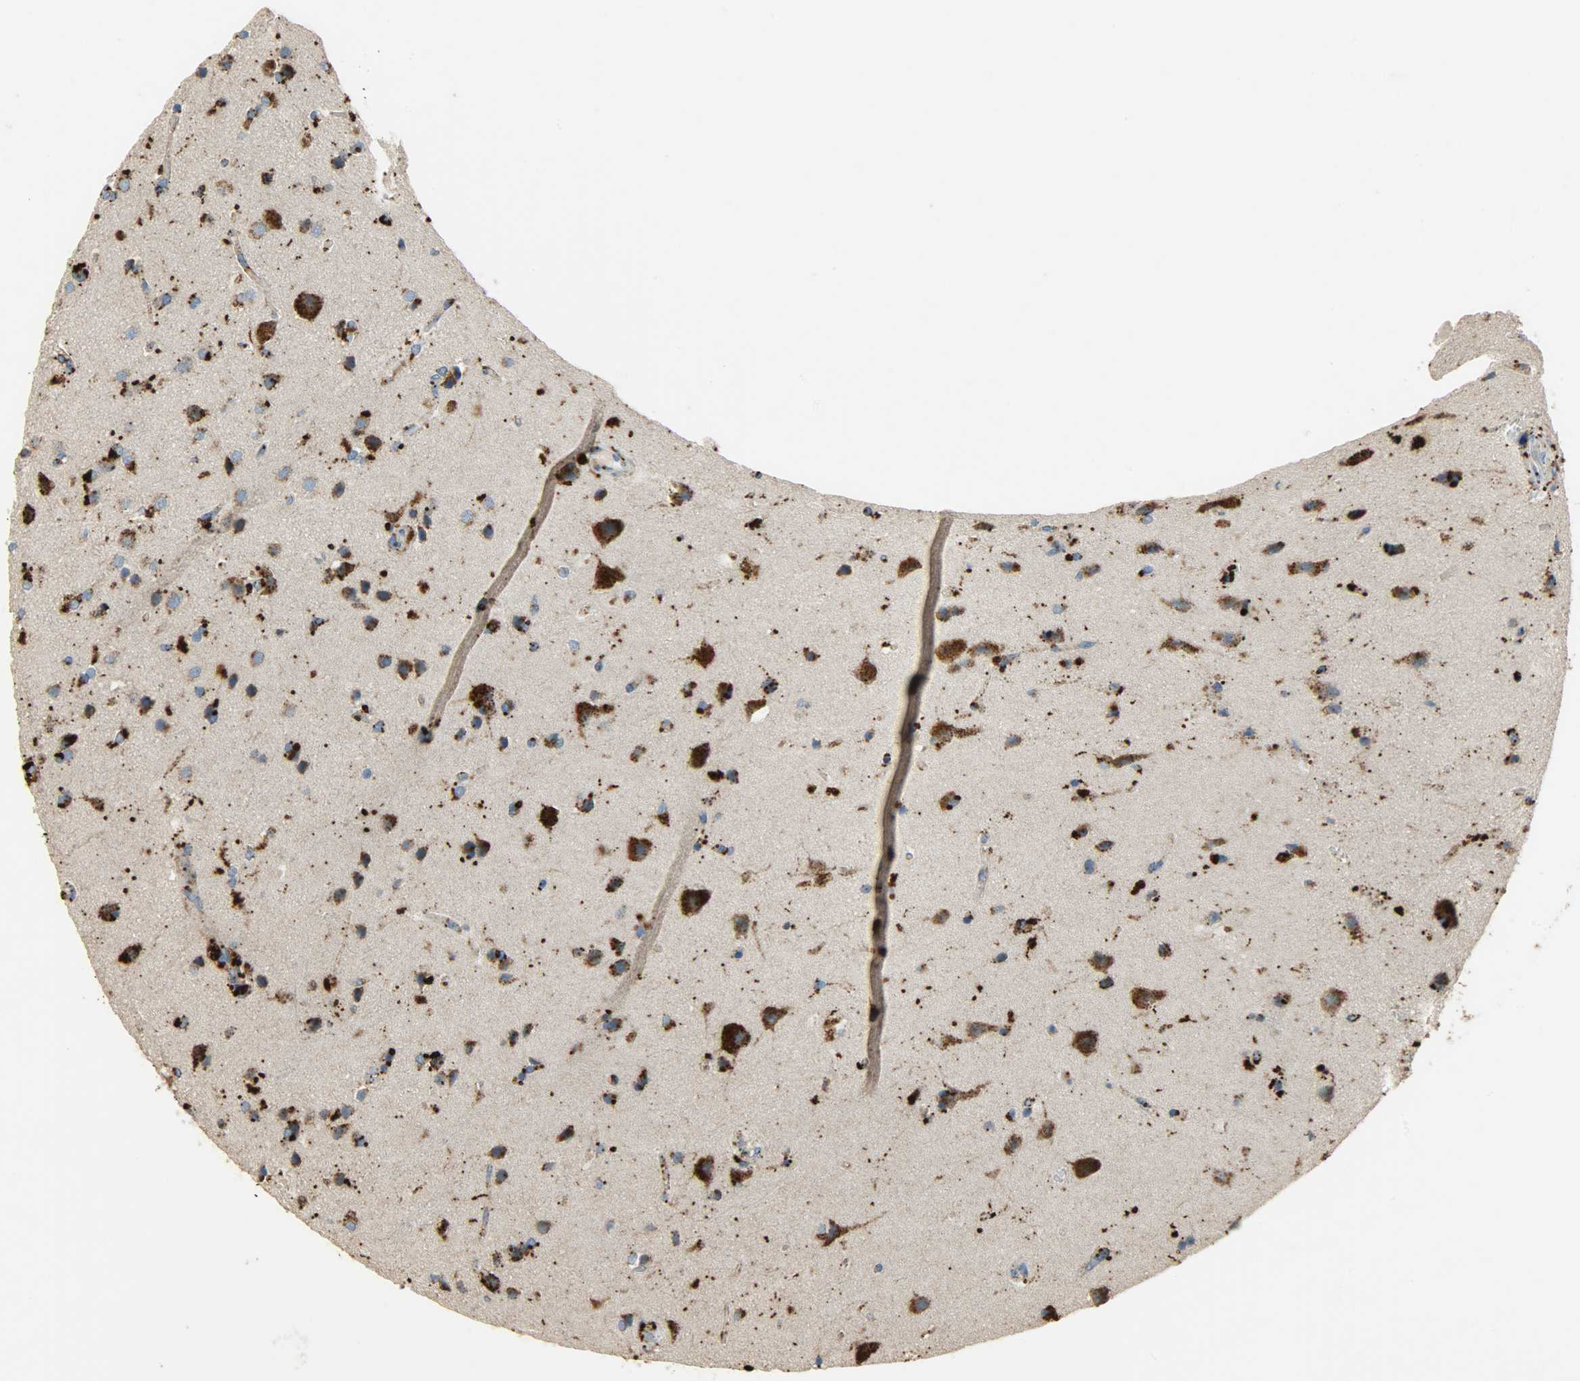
{"staining": {"intensity": "strong", "quantity": ">75%", "location": "cytoplasmic/membranous"}, "tissue": "glioma", "cell_type": "Tumor cells", "image_type": "cancer", "snomed": [{"axis": "morphology", "description": "Glioma, malignant, Low grade"}, {"axis": "topography", "description": "Cerebral cortex"}], "caption": "Immunohistochemistry (IHC) staining of glioma, which reveals high levels of strong cytoplasmic/membranous expression in approximately >75% of tumor cells indicating strong cytoplasmic/membranous protein staining. The staining was performed using DAB (brown) for protein detection and nuclei were counterstained in hematoxylin (blue).", "gene": "ASAH1", "patient": {"sex": "female", "age": 47}}